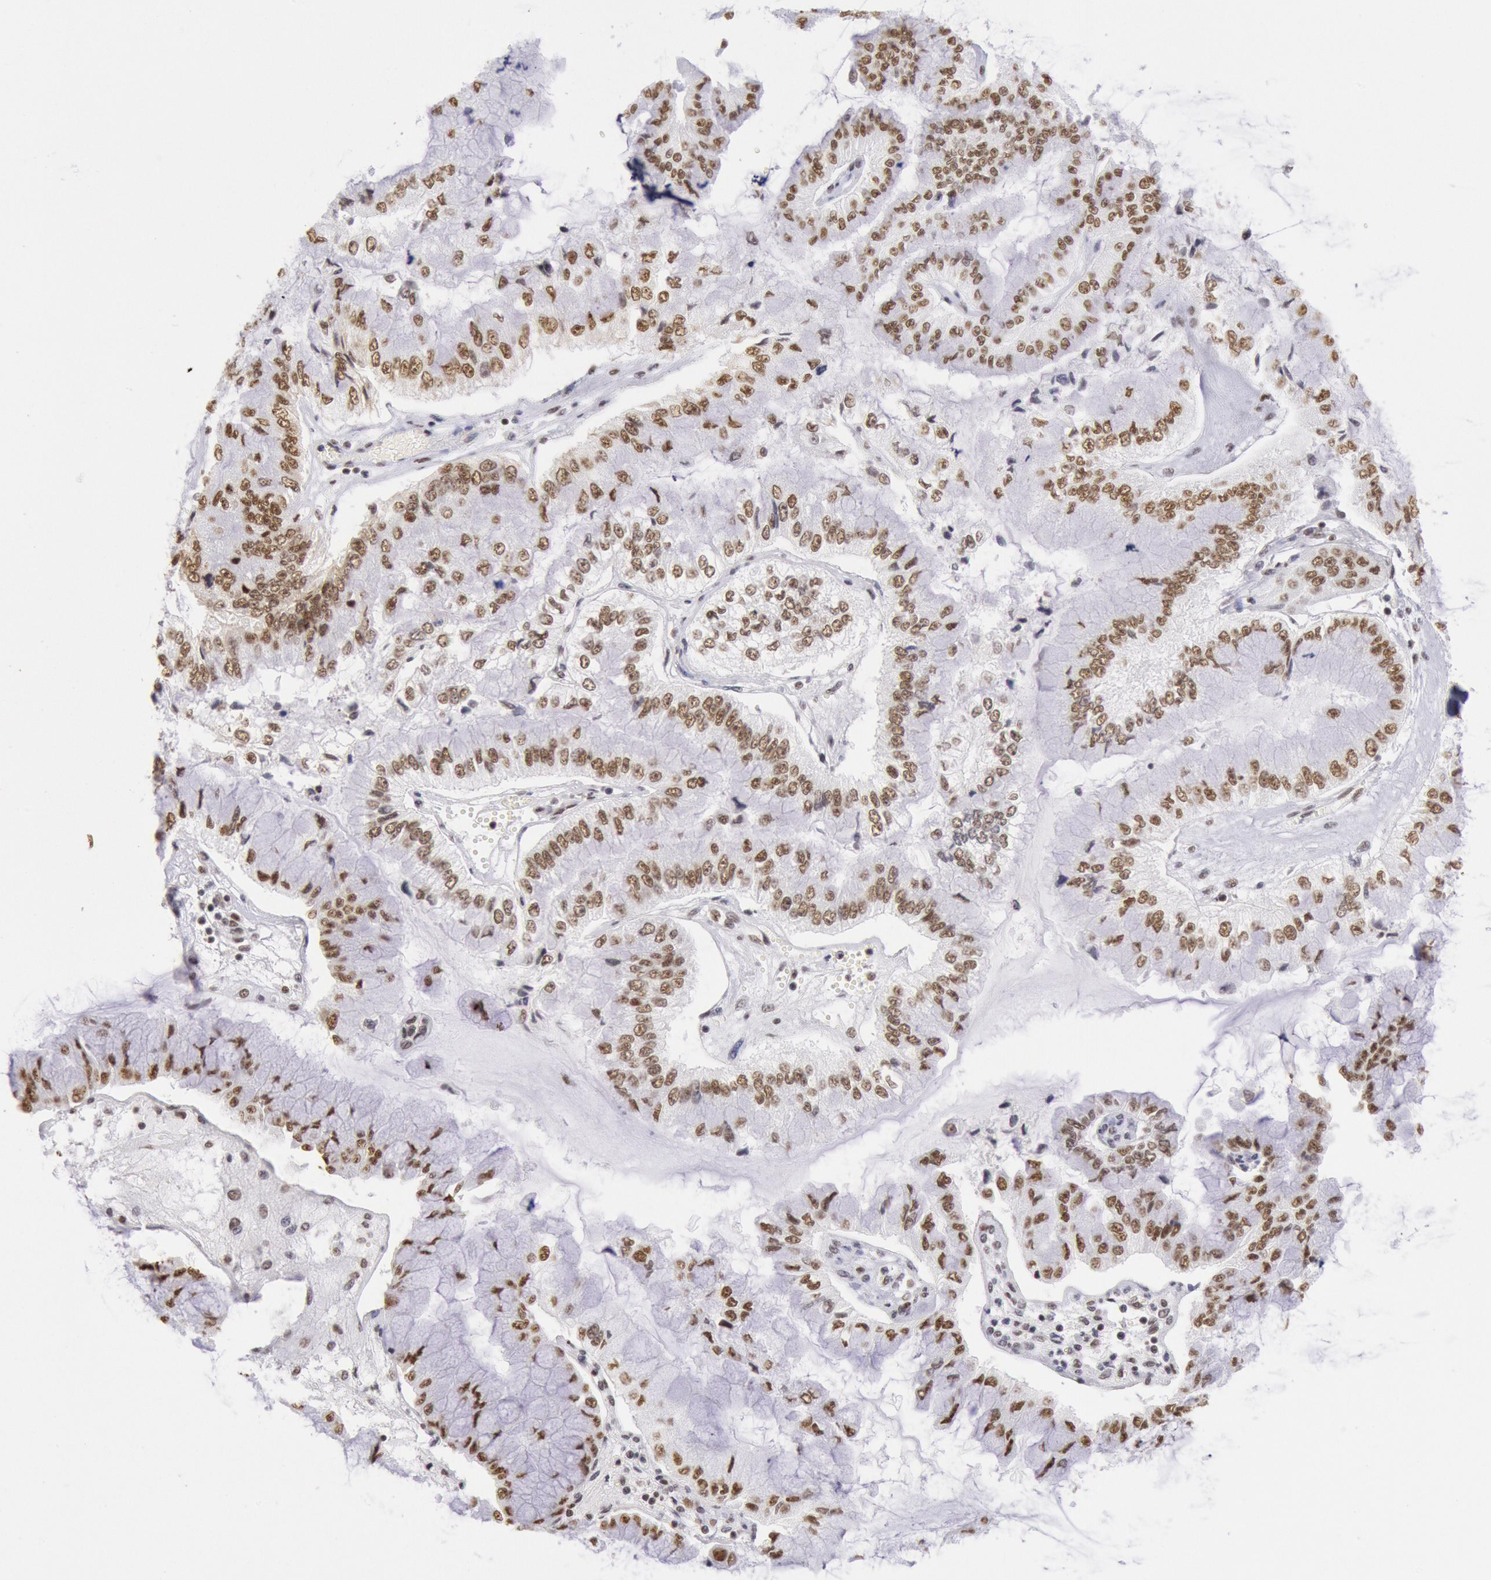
{"staining": {"intensity": "moderate", "quantity": ">75%", "location": "nuclear"}, "tissue": "liver cancer", "cell_type": "Tumor cells", "image_type": "cancer", "snomed": [{"axis": "morphology", "description": "Cholangiocarcinoma"}, {"axis": "topography", "description": "Liver"}], "caption": "Moderate nuclear staining for a protein is seen in approximately >75% of tumor cells of liver cancer using immunohistochemistry (IHC).", "gene": "SNRPD3", "patient": {"sex": "female", "age": 79}}